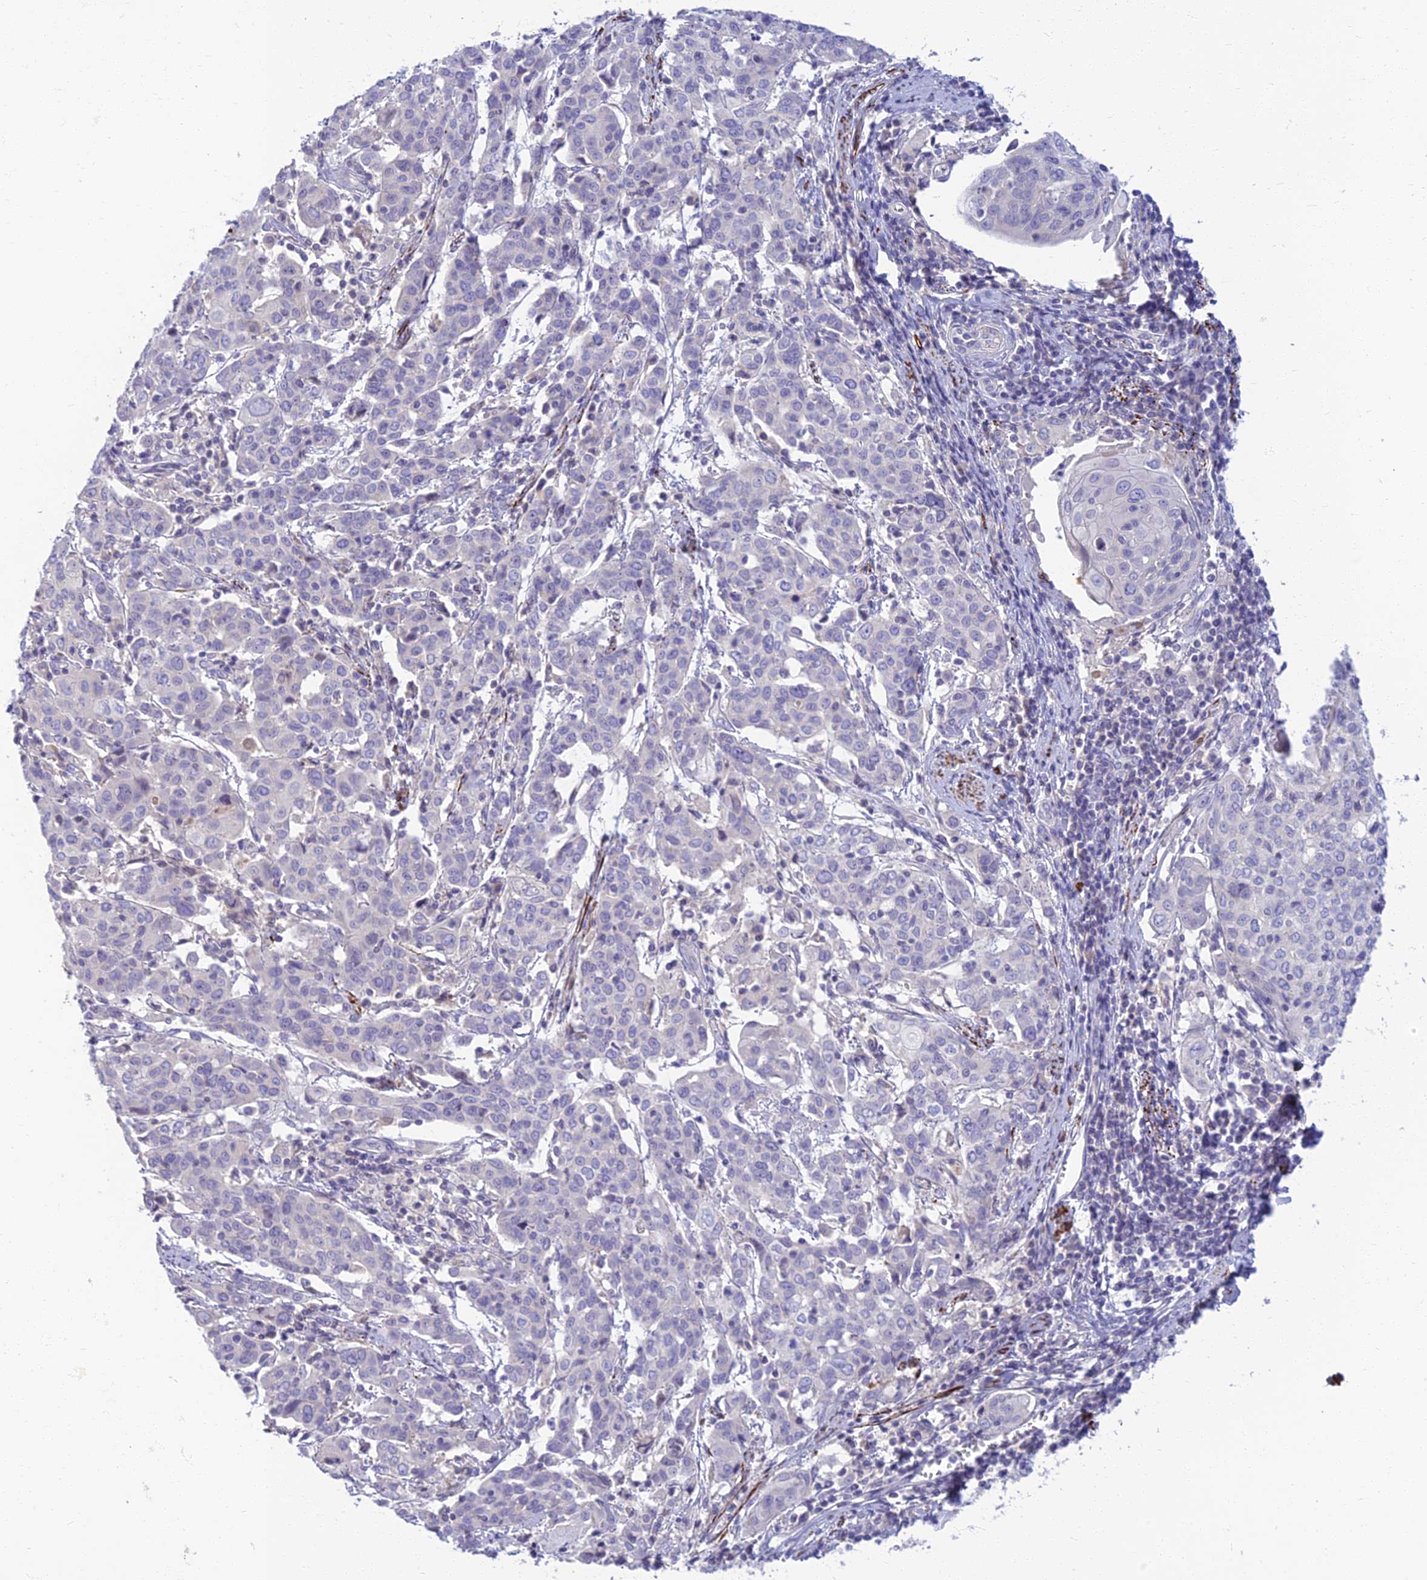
{"staining": {"intensity": "negative", "quantity": "none", "location": "none"}, "tissue": "cervical cancer", "cell_type": "Tumor cells", "image_type": "cancer", "snomed": [{"axis": "morphology", "description": "Squamous cell carcinoma, NOS"}, {"axis": "topography", "description": "Cervix"}], "caption": "Micrograph shows no significant protein staining in tumor cells of cervical cancer.", "gene": "CLIP4", "patient": {"sex": "female", "age": 67}}